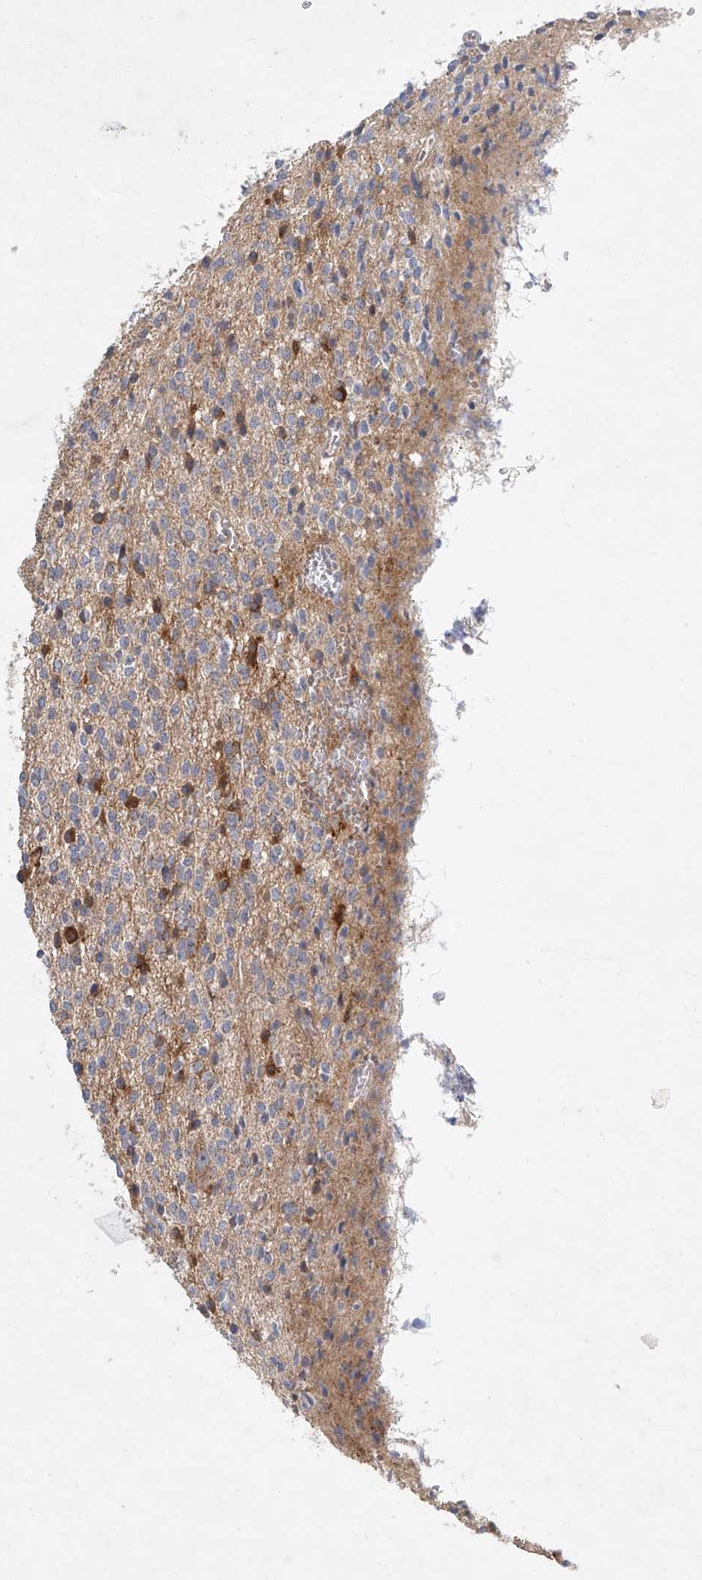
{"staining": {"intensity": "moderate", "quantity": ">75%", "location": "cytoplasmic/membranous"}, "tissue": "glioma", "cell_type": "Tumor cells", "image_type": "cancer", "snomed": [{"axis": "morphology", "description": "Glioma, malignant, High grade"}, {"axis": "topography", "description": "Brain"}], "caption": "Malignant glioma (high-grade) was stained to show a protein in brown. There is medium levels of moderate cytoplasmic/membranous expression in approximately >75% of tumor cells.", "gene": "CARMIL1", "patient": {"sex": "male", "age": 34}}